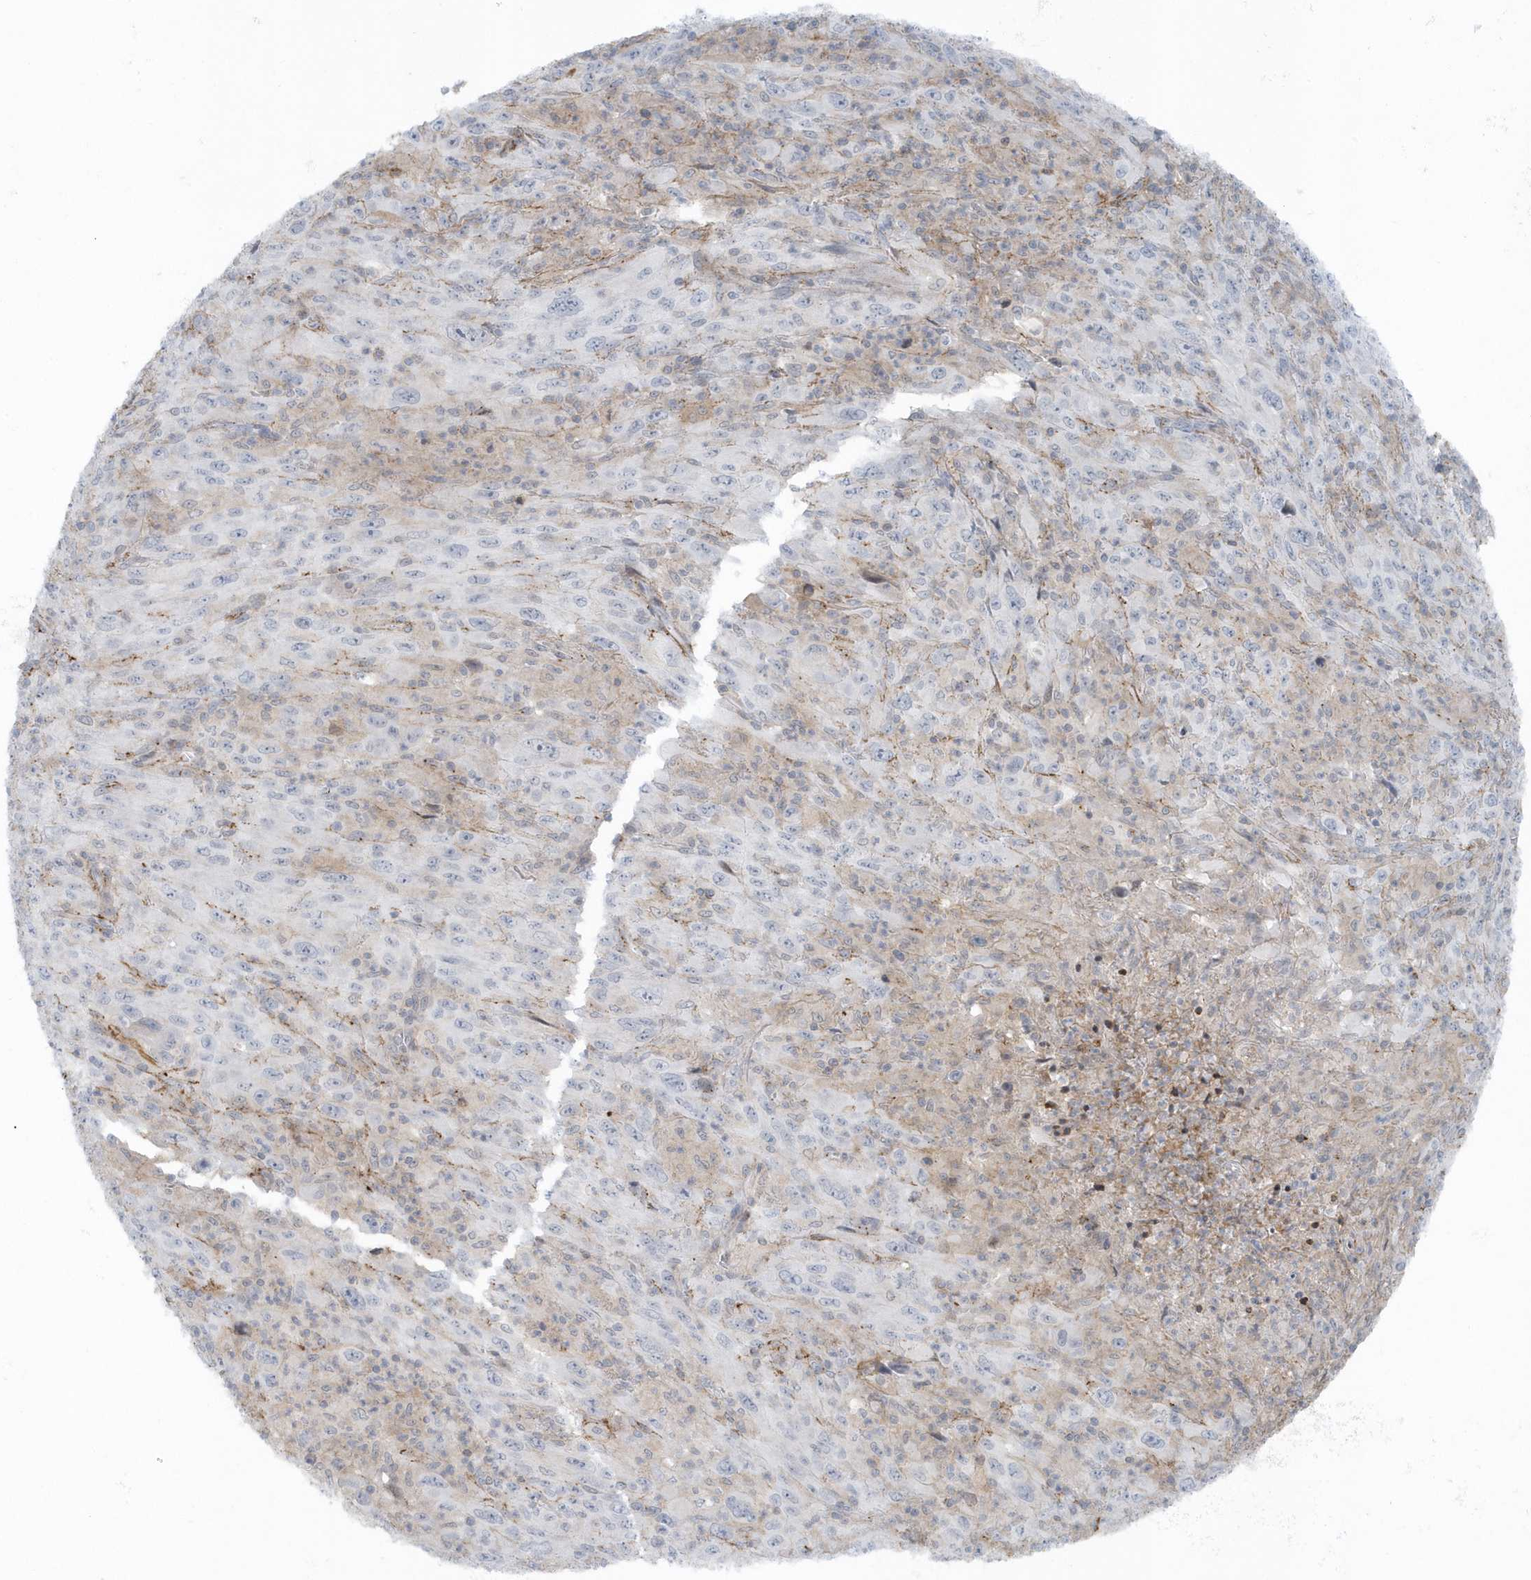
{"staining": {"intensity": "negative", "quantity": "none", "location": "none"}, "tissue": "melanoma", "cell_type": "Tumor cells", "image_type": "cancer", "snomed": [{"axis": "morphology", "description": "Malignant melanoma, Metastatic site"}, {"axis": "topography", "description": "Skin"}], "caption": "Immunohistochemistry image of human melanoma stained for a protein (brown), which exhibits no staining in tumor cells.", "gene": "CACNB2", "patient": {"sex": "female", "age": 56}}